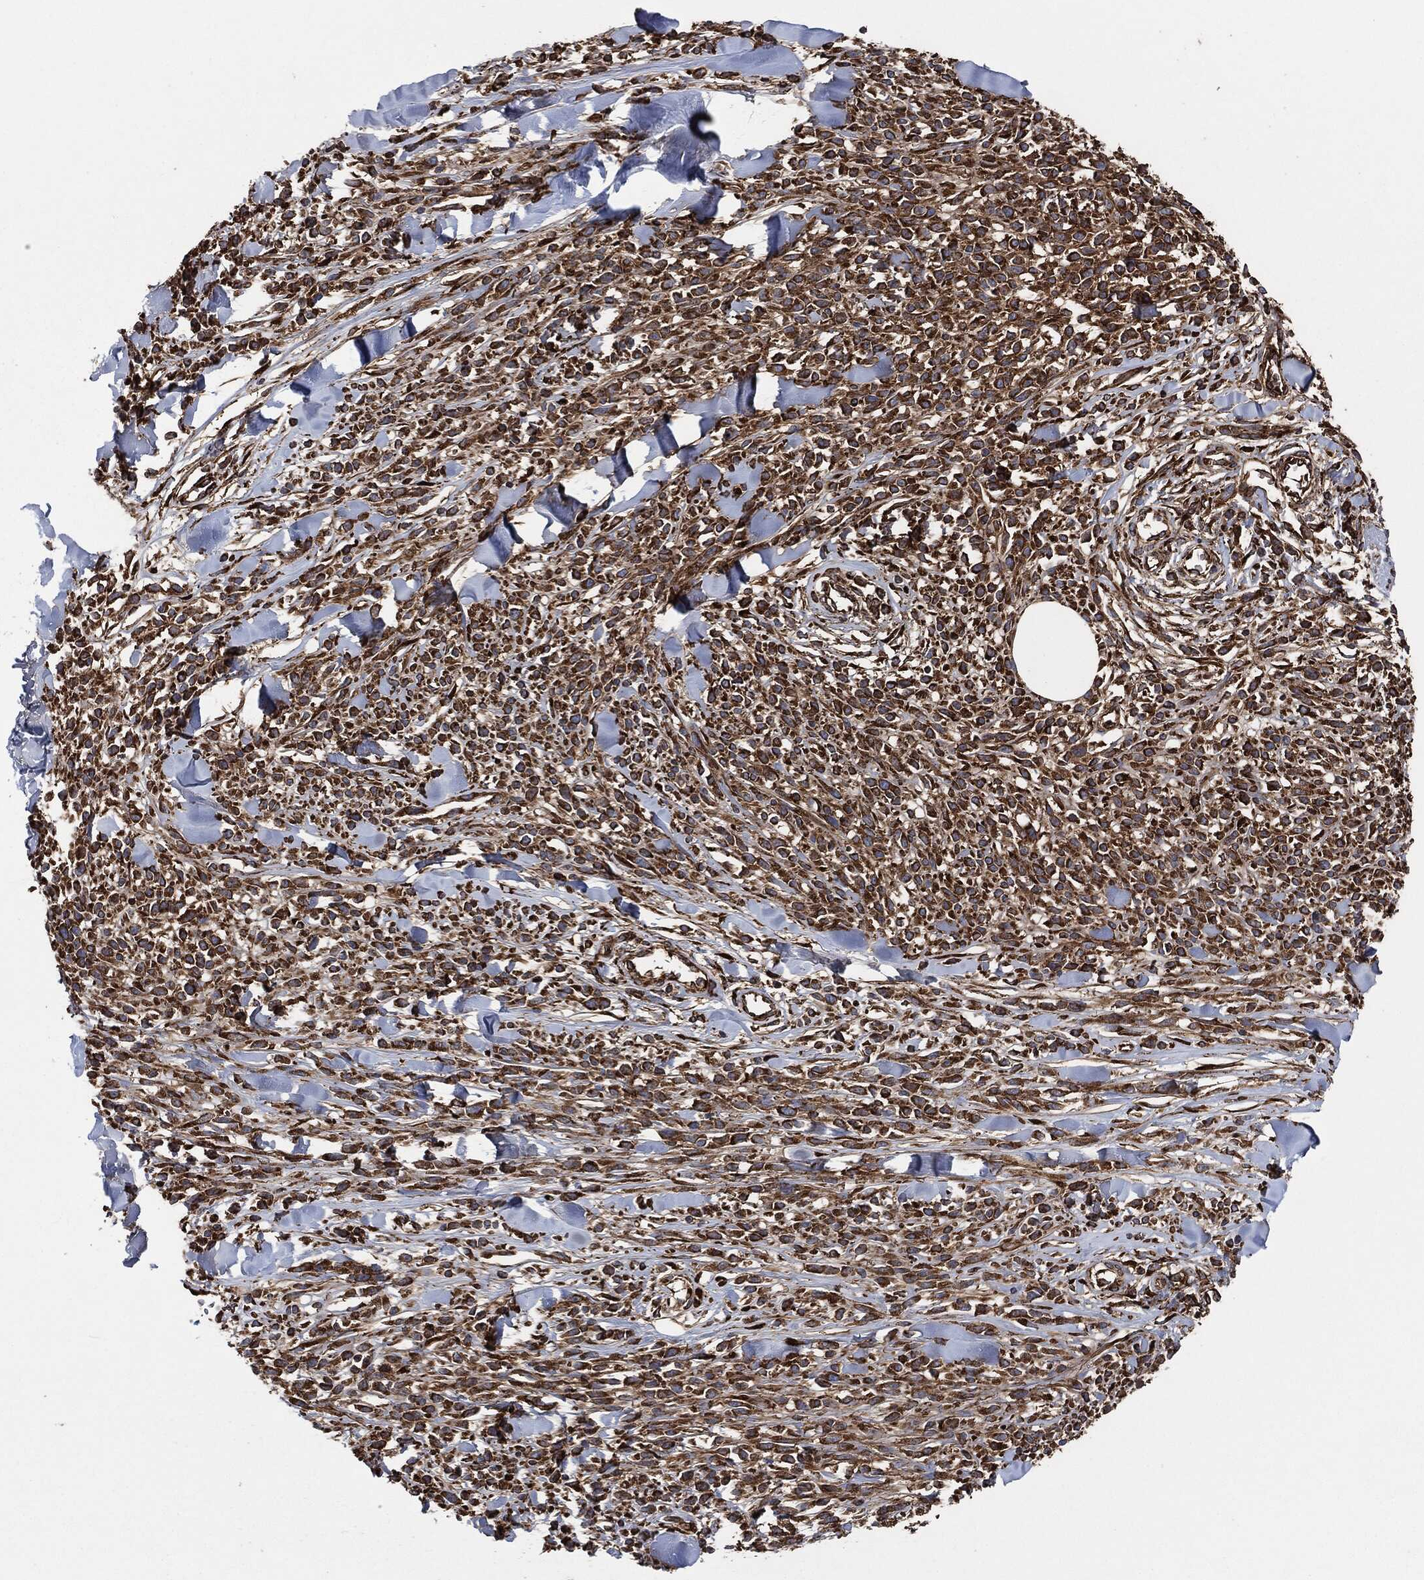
{"staining": {"intensity": "strong", "quantity": ">75%", "location": "cytoplasmic/membranous"}, "tissue": "melanoma", "cell_type": "Tumor cells", "image_type": "cancer", "snomed": [{"axis": "morphology", "description": "Malignant melanoma, NOS"}, {"axis": "topography", "description": "Skin"}, {"axis": "topography", "description": "Skin of trunk"}], "caption": "IHC (DAB) staining of melanoma displays strong cytoplasmic/membranous protein expression in approximately >75% of tumor cells.", "gene": "AMFR", "patient": {"sex": "male", "age": 74}}